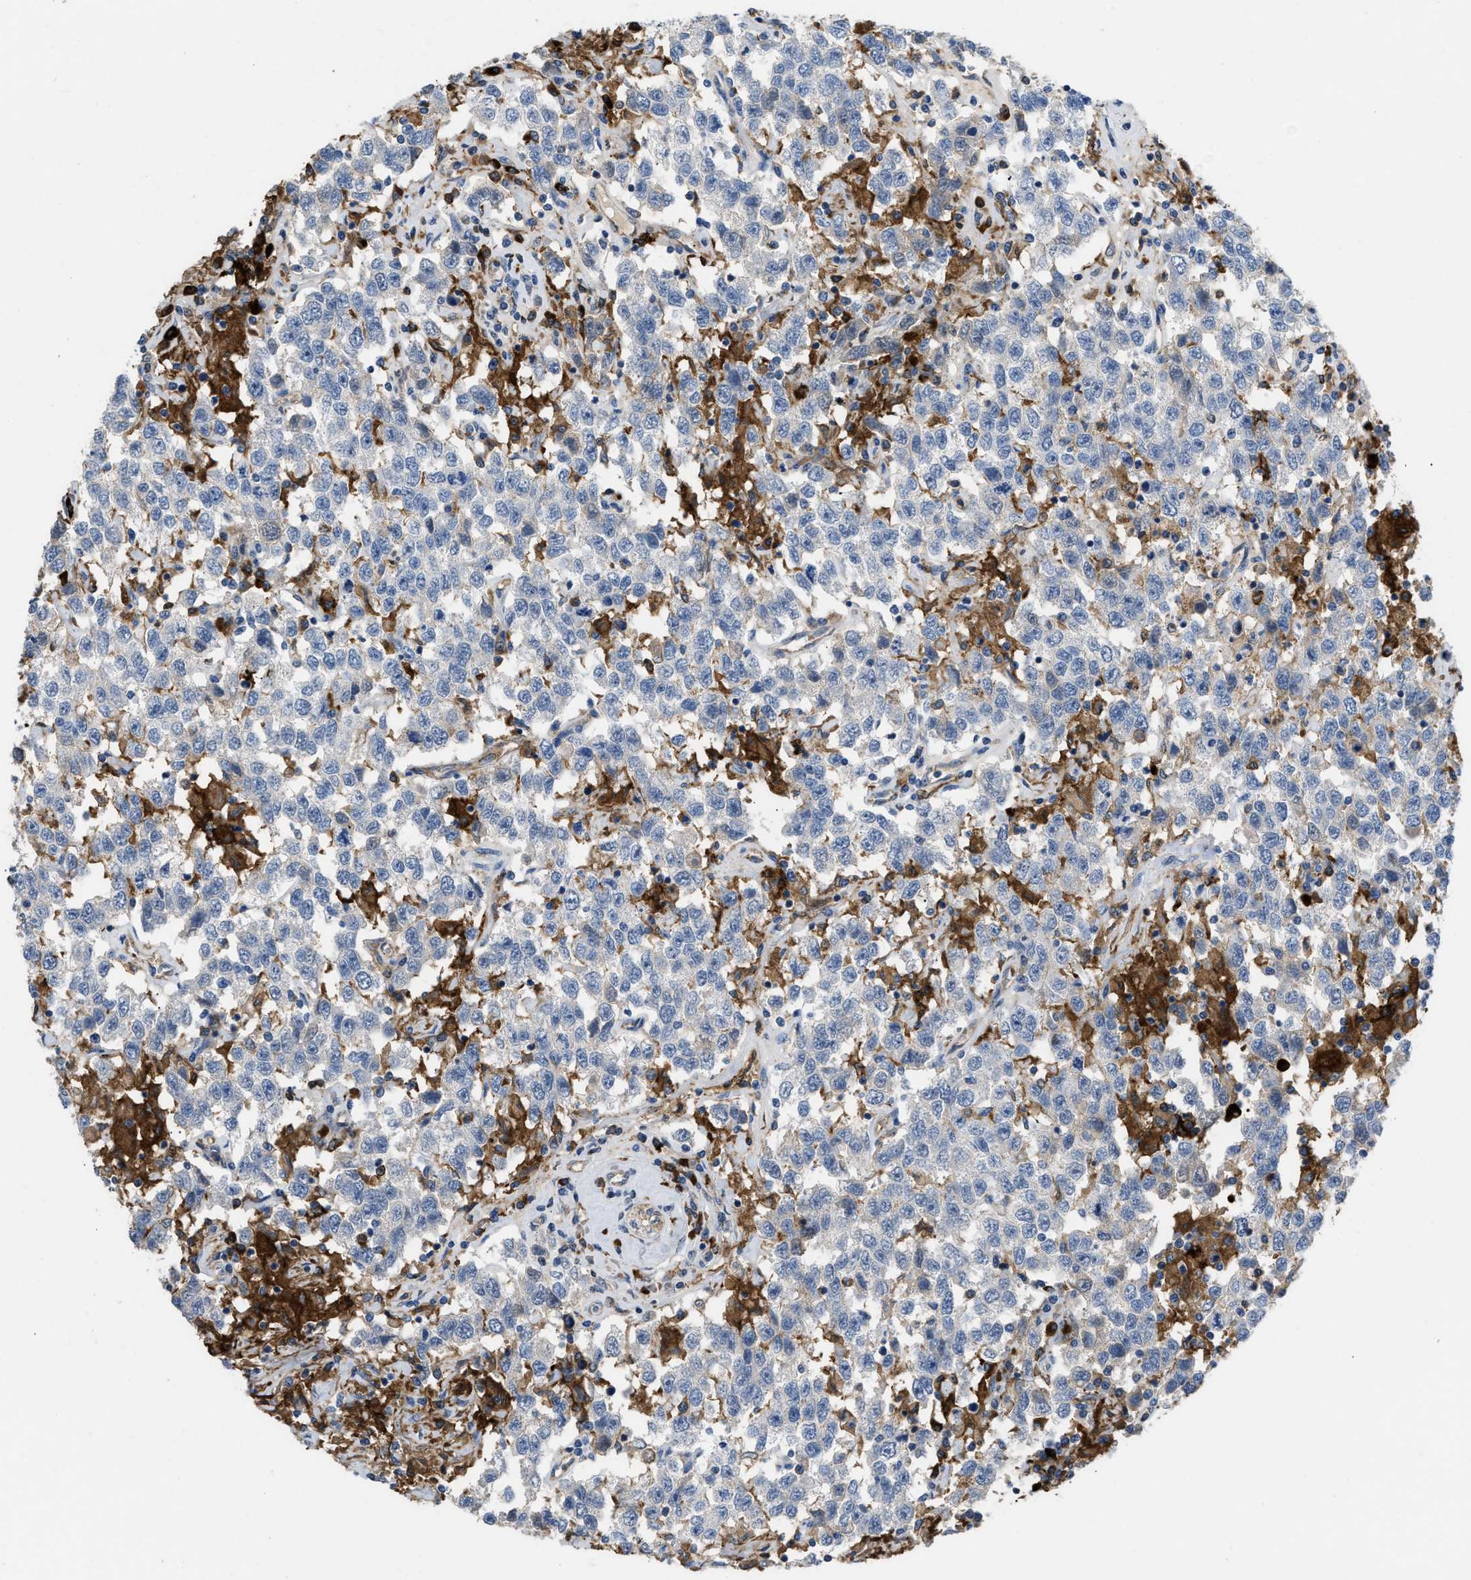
{"staining": {"intensity": "negative", "quantity": "none", "location": "none"}, "tissue": "testis cancer", "cell_type": "Tumor cells", "image_type": "cancer", "snomed": [{"axis": "morphology", "description": "Seminoma, NOS"}, {"axis": "topography", "description": "Testis"}], "caption": "High power microscopy histopathology image of an immunohistochemistry (IHC) photomicrograph of seminoma (testis), revealing no significant staining in tumor cells.", "gene": "FGF18", "patient": {"sex": "male", "age": 41}}